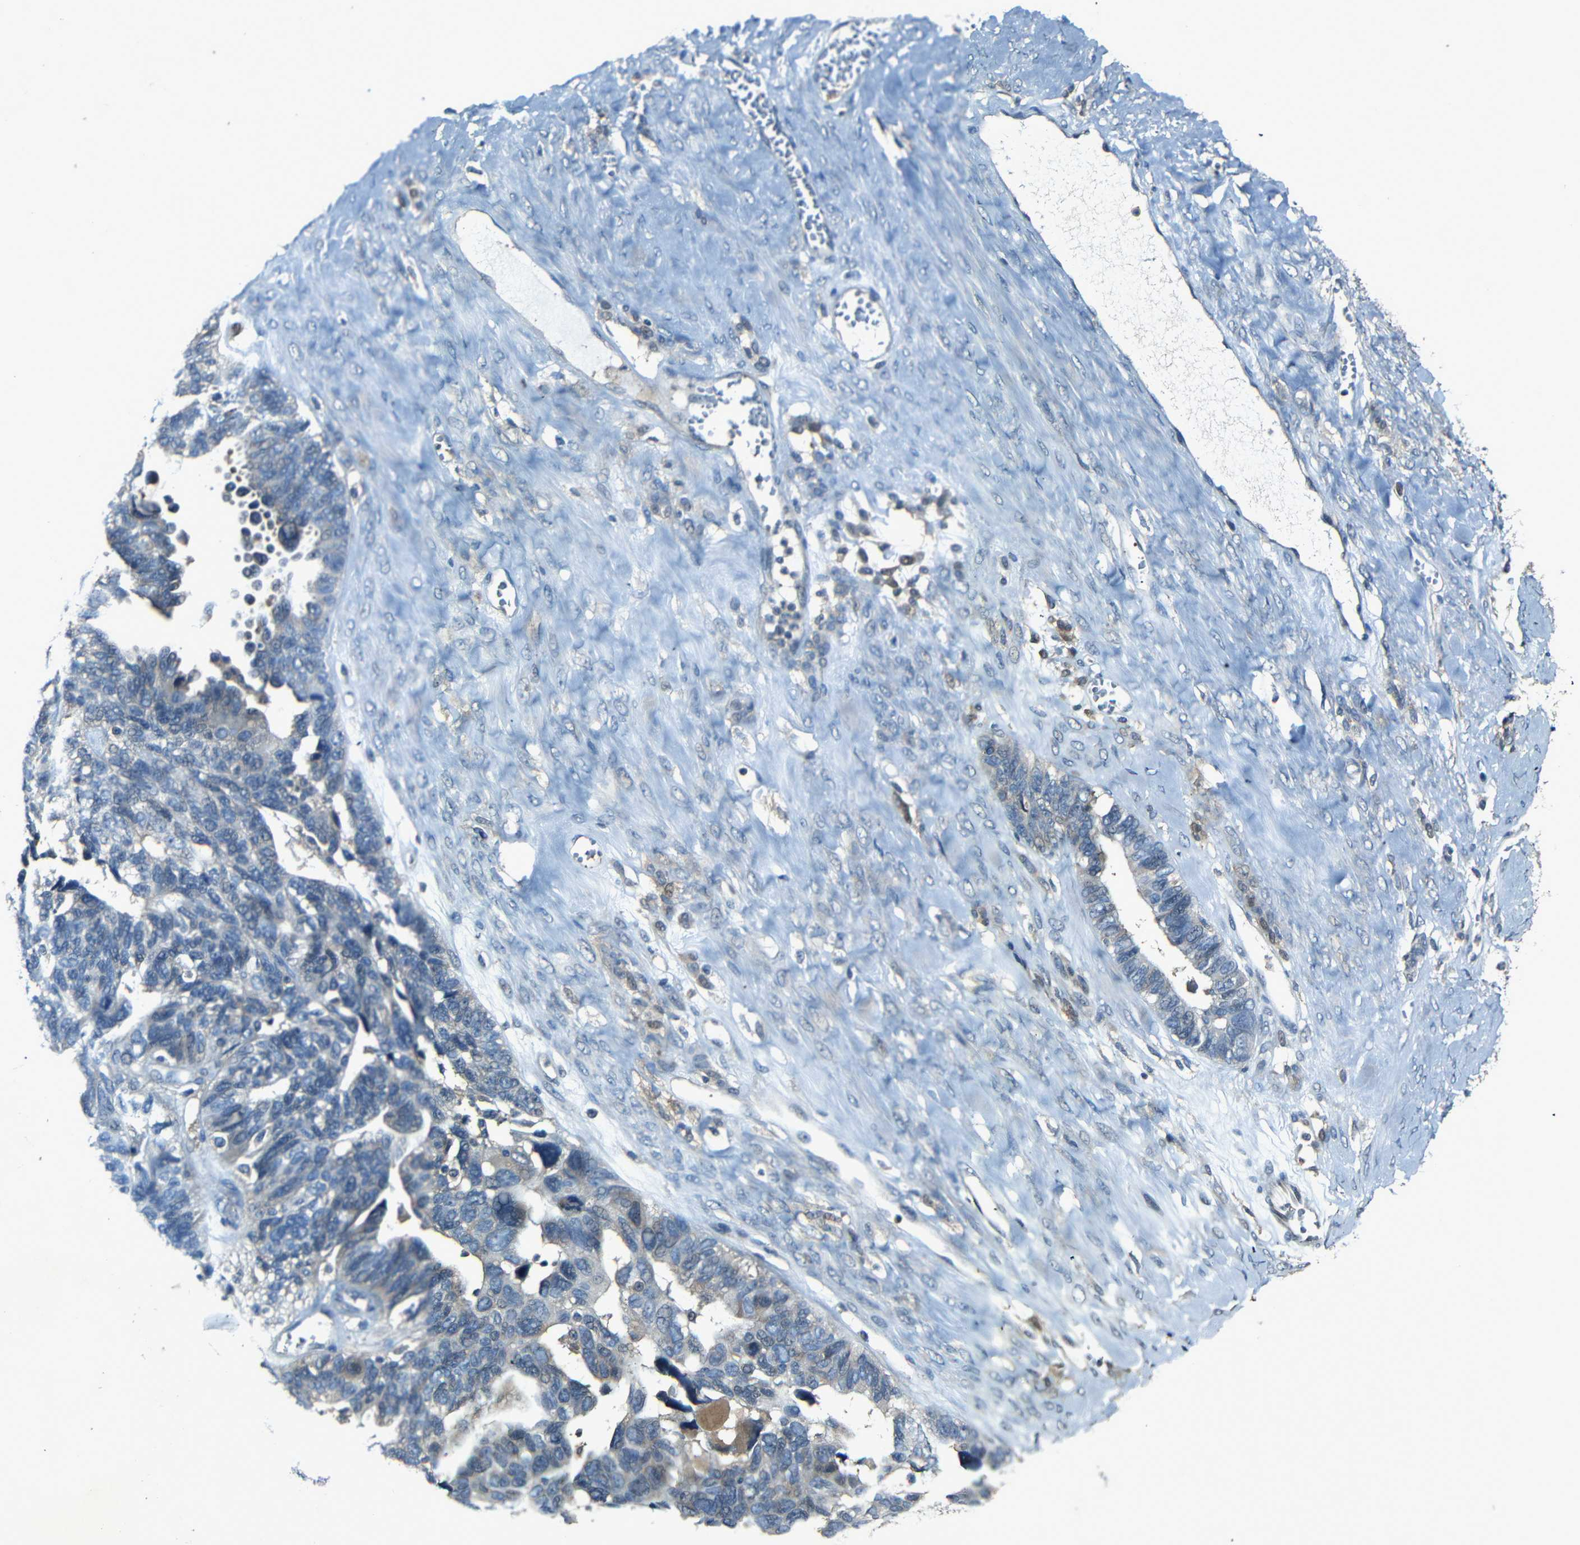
{"staining": {"intensity": "negative", "quantity": "none", "location": "none"}, "tissue": "ovarian cancer", "cell_type": "Tumor cells", "image_type": "cancer", "snomed": [{"axis": "morphology", "description": "Cystadenocarcinoma, serous, NOS"}, {"axis": "topography", "description": "Ovary"}], "caption": "Tumor cells show no significant protein positivity in serous cystadenocarcinoma (ovarian).", "gene": "SLA", "patient": {"sex": "female", "age": 79}}